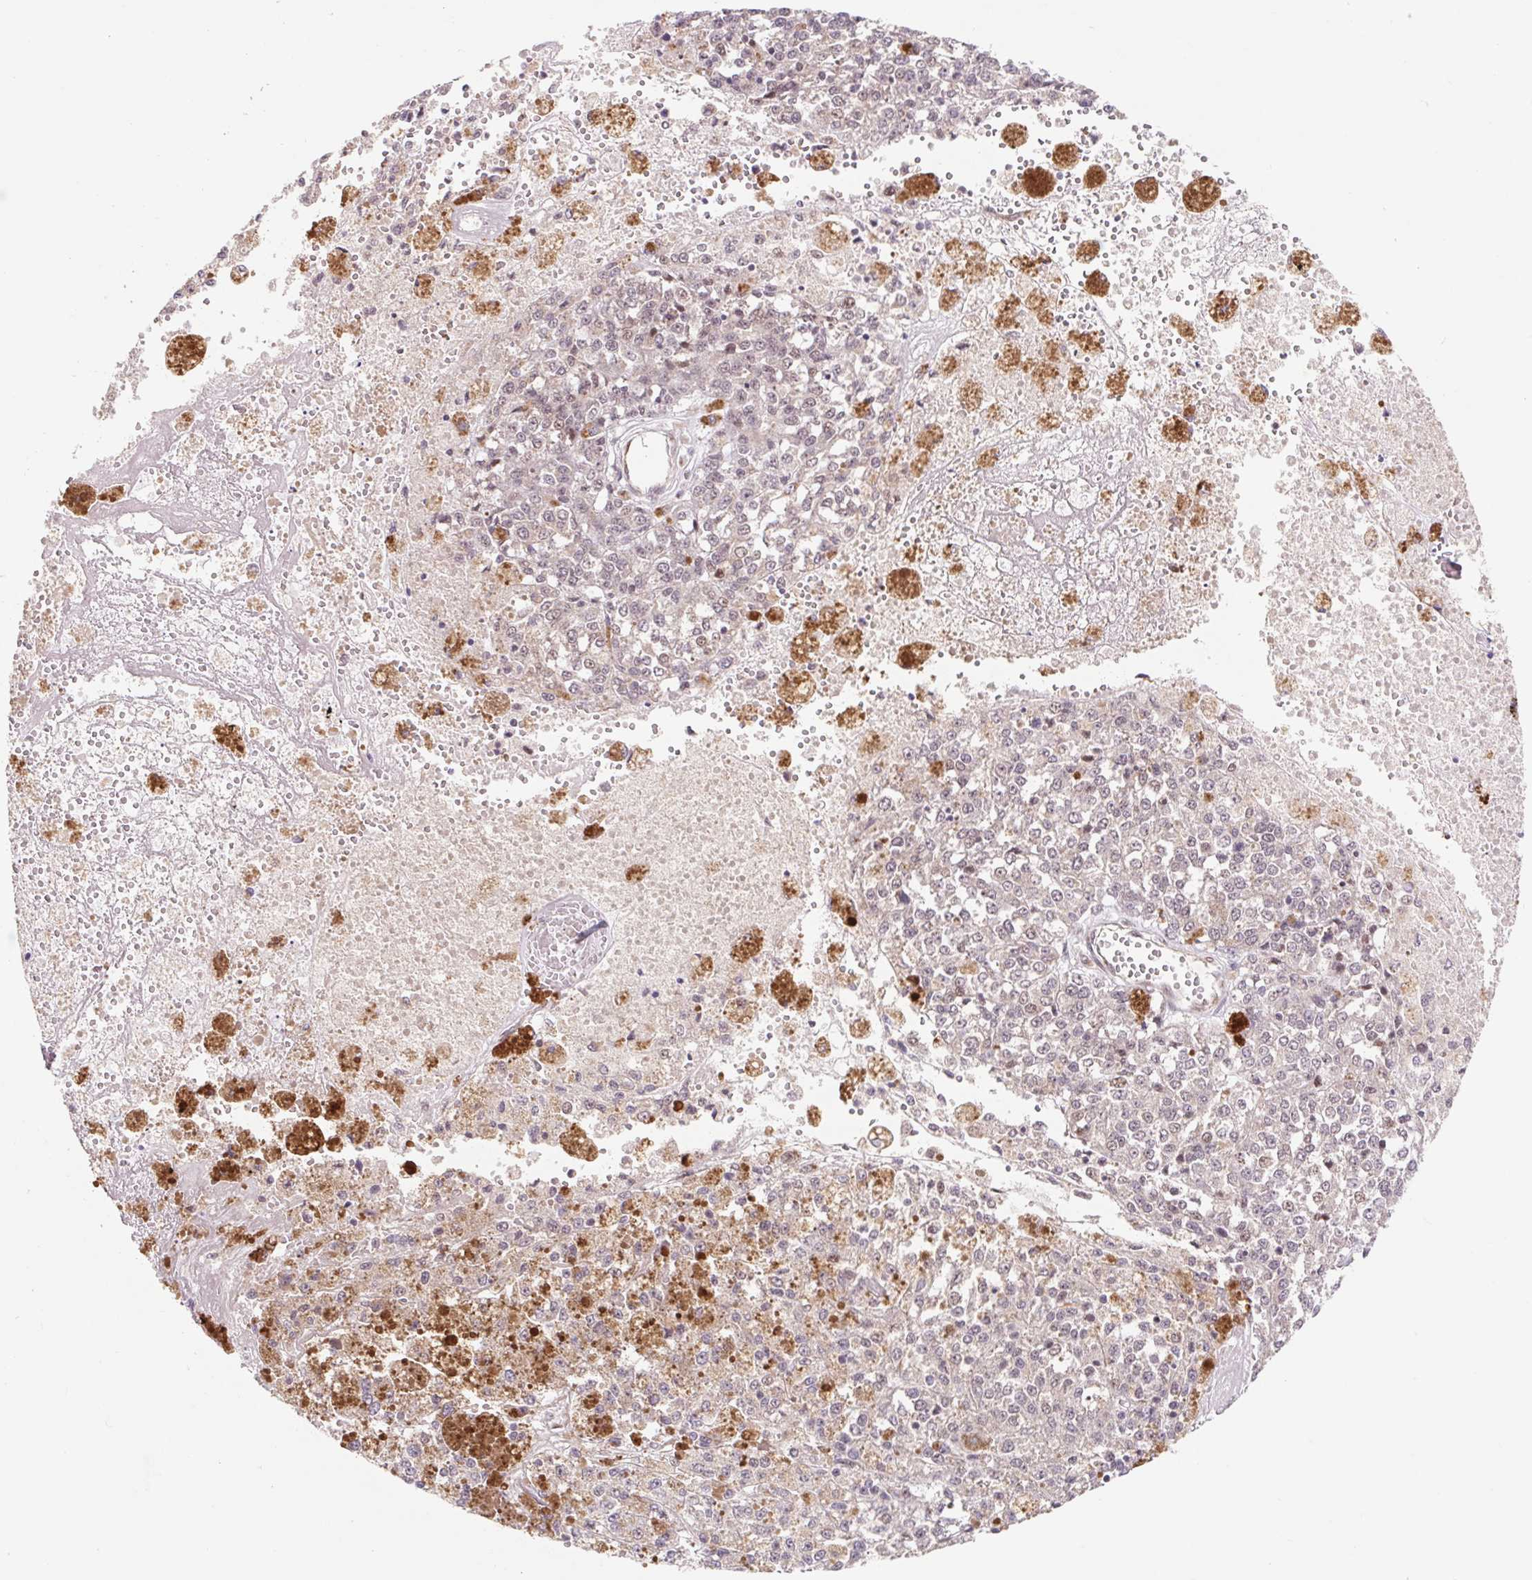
{"staining": {"intensity": "negative", "quantity": "none", "location": "none"}, "tissue": "melanoma", "cell_type": "Tumor cells", "image_type": "cancer", "snomed": [{"axis": "morphology", "description": "Malignant melanoma, Metastatic site"}, {"axis": "topography", "description": "Lymph node"}], "caption": "Tumor cells show no significant protein positivity in melanoma. (Immunohistochemistry (ihc), brightfield microscopy, high magnification).", "gene": "HFE", "patient": {"sex": "female", "age": 64}}